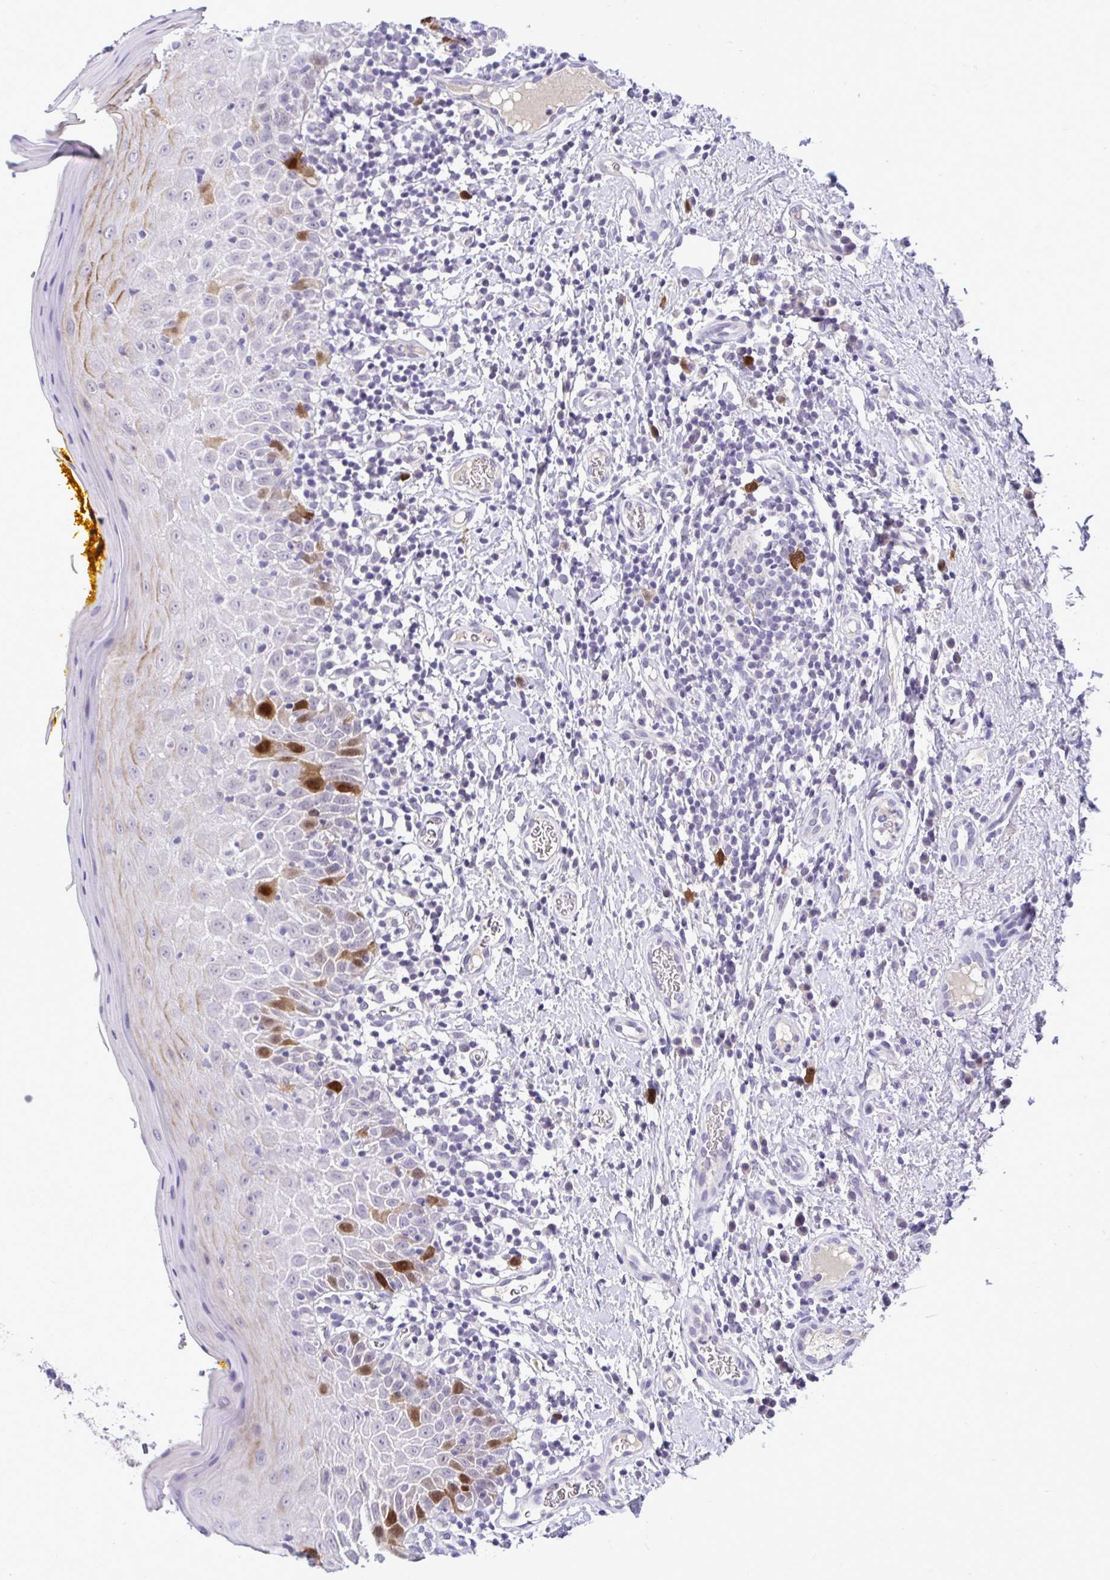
{"staining": {"intensity": "strong", "quantity": "<25%", "location": "cytoplasmic/membranous,nuclear"}, "tissue": "oral mucosa", "cell_type": "Squamous epithelial cells", "image_type": "normal", "snomed": [{"axis": "morphology", "description": "Normal tissue, NOS"}, {"axis": "topography", "description": "Oral tissue"}, {"axis": "topography", "description": "Tounge, NOS"}], "caption": "Protein staining of benign oral mucosa exhibits strong cytoplasmic/membranous,nuclear expression in about <25% of squamous epithelial cells.", "gene": "CDC20", "patient": {"sex": "female", "age": 58}}